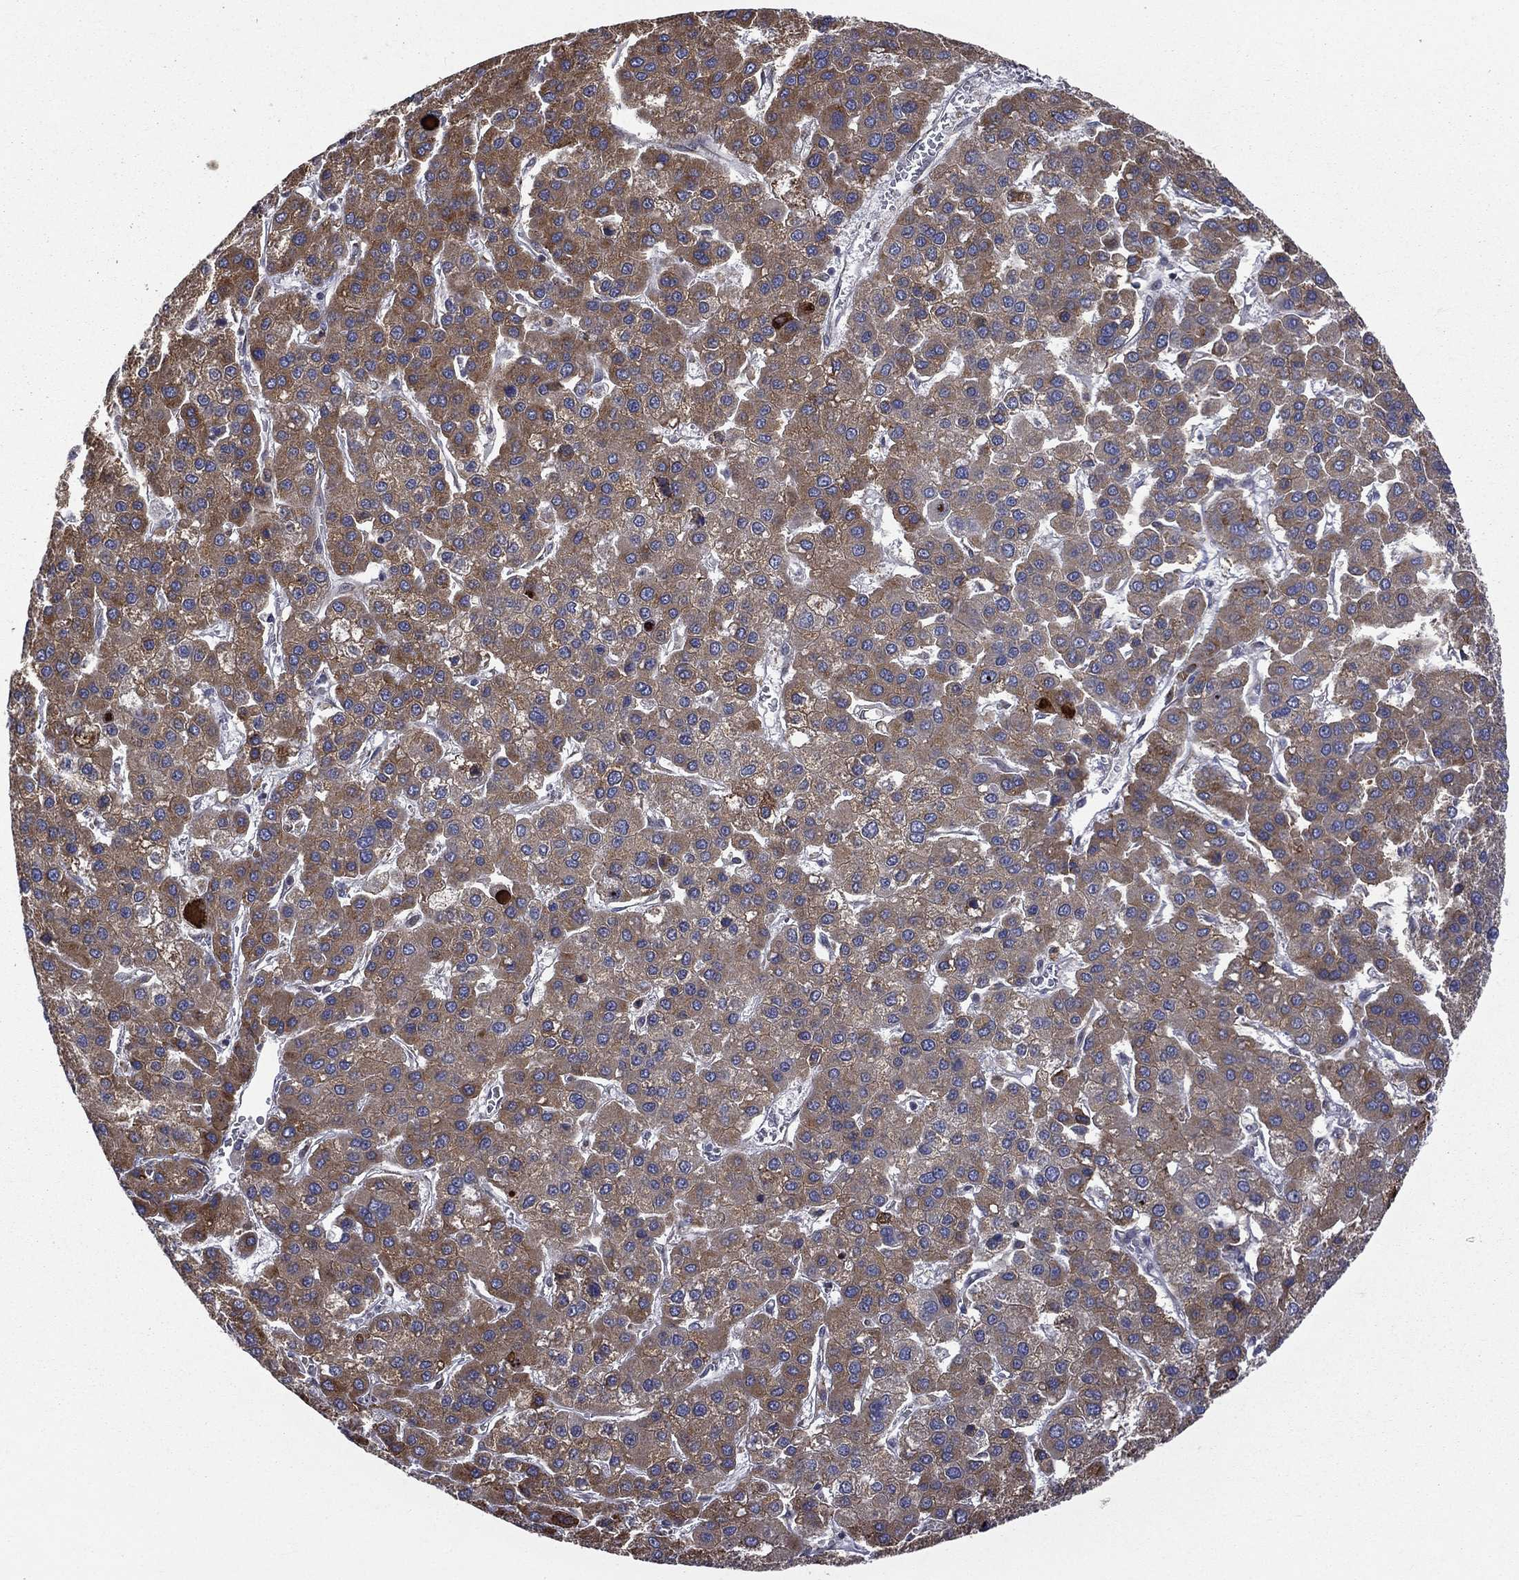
{"staining": {"intensity": "moderate", "quantity": ">75%", "location": "cytoplasmic/membranous"}, "tissue": "liver cancer", "cell_type": "Tumor cells", "image_type": "cancer", "snomed": [{"axis": "morphology", "description": "Carcinoma, Hepatocellular, NOS"}, {"axis": "topography", "description": "Liver"}], "caption": "Protein staining of hepatocellular carcinoma (liver) tissue reveals moderate cytoplasmic/membranous expression in about >75% of tumor cells. (brown staining indicates protein expression, while blue staining denotes nuclei).", "gene": "C20orf96", "patient": {"sex": "female", "age": 41}}